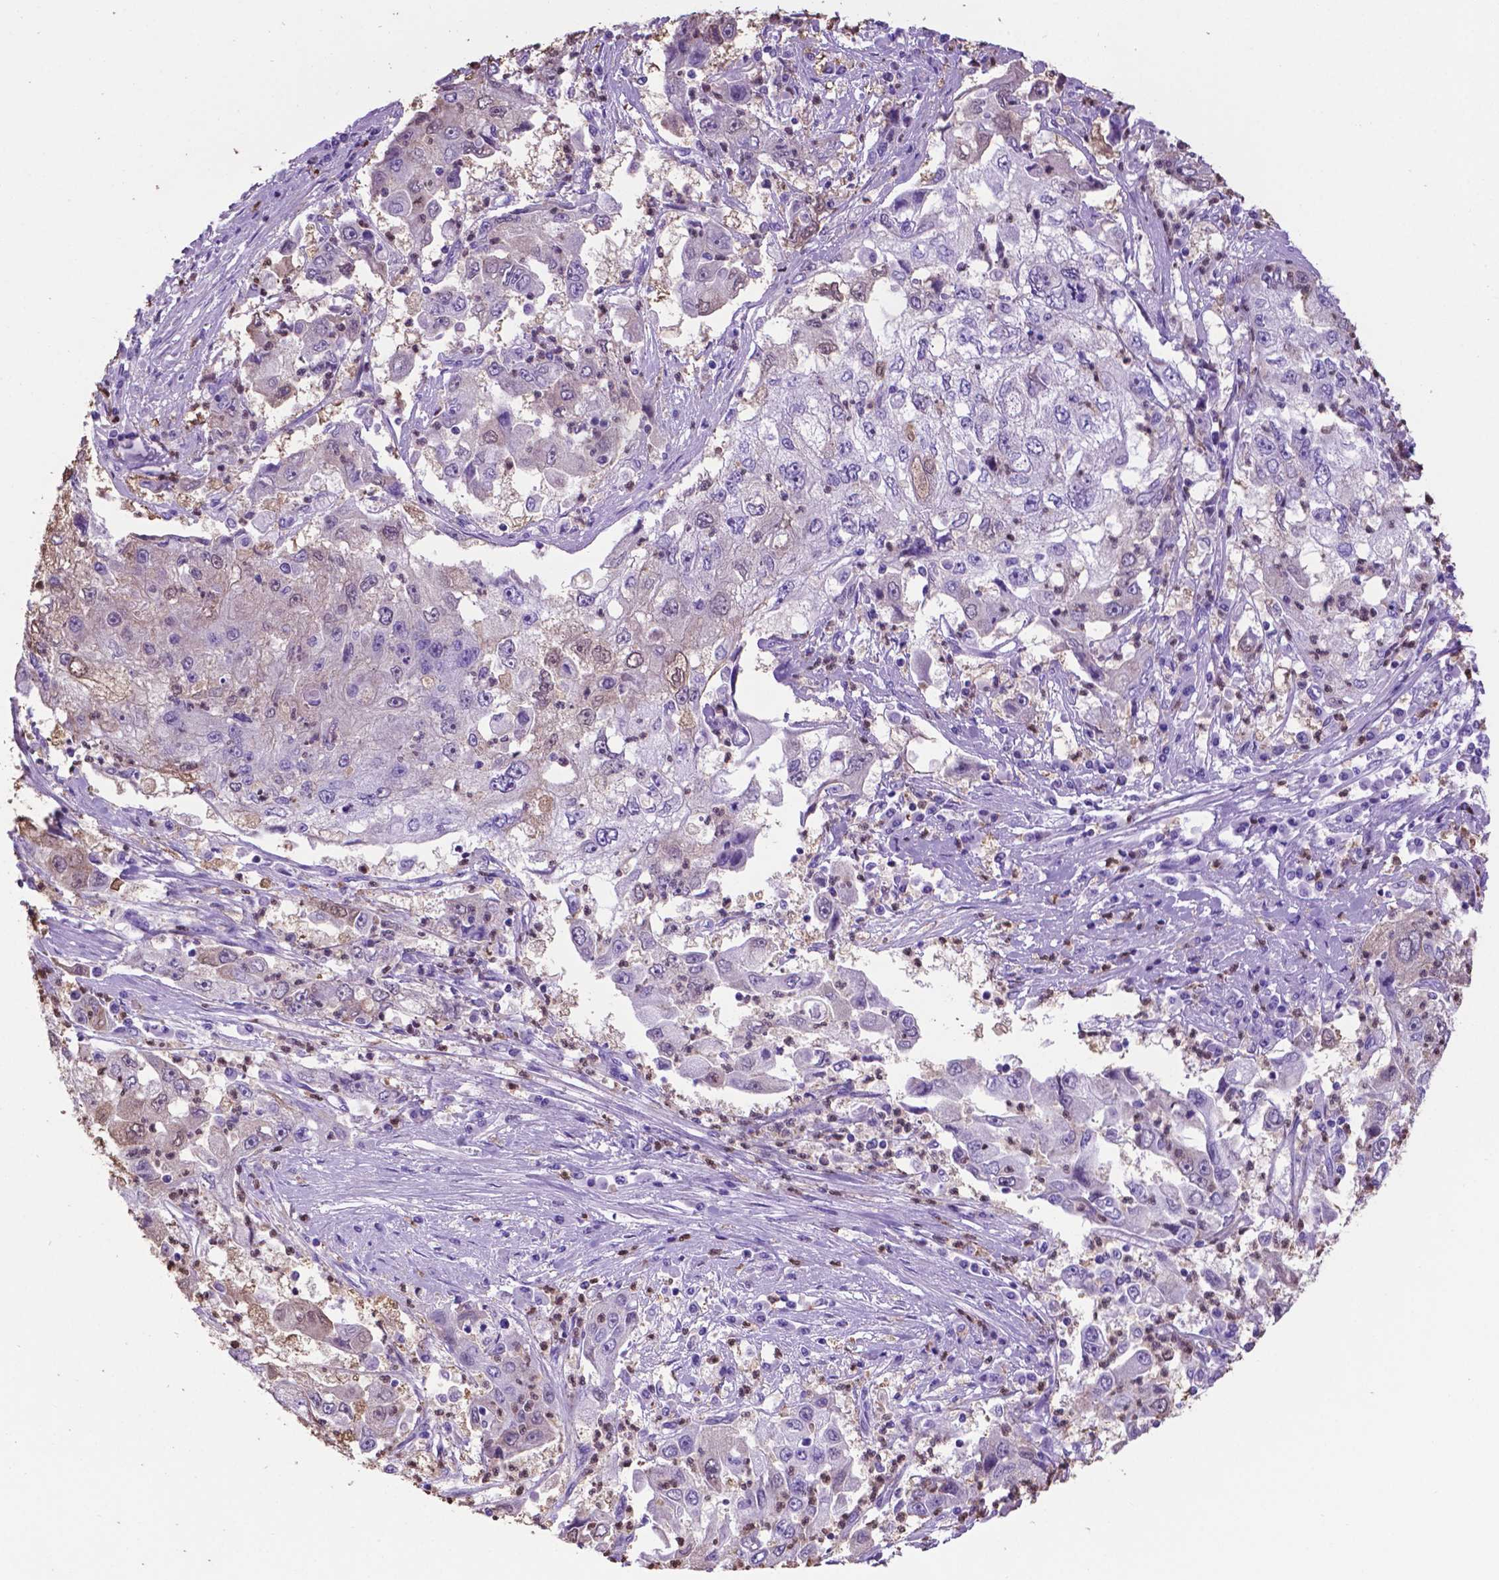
{"staining": {"intensity": "negative", "quantity": "none", "location": "none"}, "tissue": "cervical cancer", "cell_type": "Tumor cells", "image_type": "cancer", "snomed": [{"axis": "morphology", "description": "Squamous cell carcinoma, NOS"}, {"axis": "topography", "description": "Cervix"}], "caption": "High power microscopy image of an IHC micrograph of squamous cell carcinoma (cervical), revealing no significant positivity in tumor cells.", "gene": "LZTR1", "patient": {"sex": "female", "age": 36}}